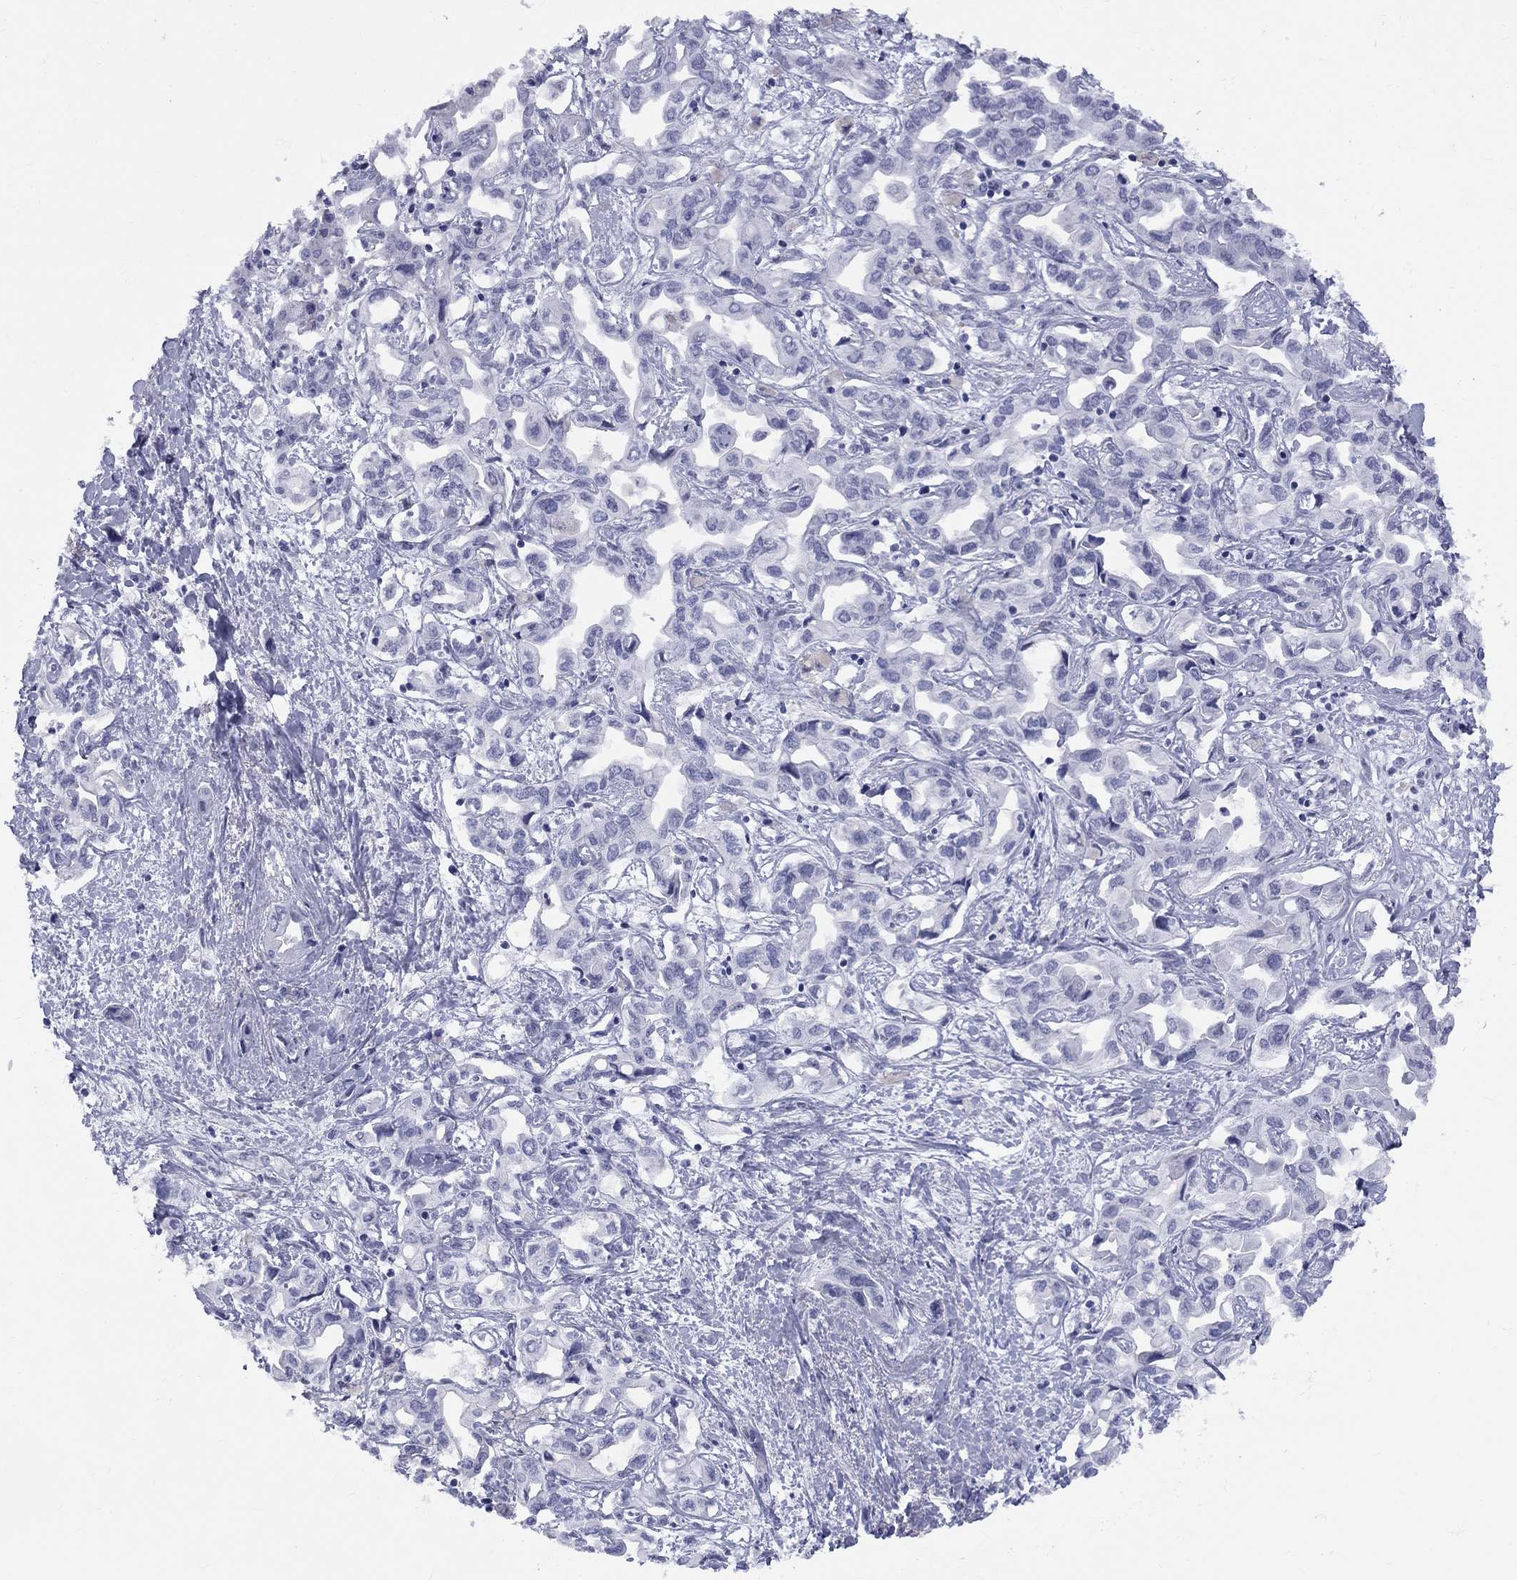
{"staining": {"intensity": "negative", "quantity": "none", "location": "none"}, "tissue": "liver cancer", "cell_type": "Tumor cells", "image_type": "cancer", "snomed": [{"axis": "morphology", "description": "Cholangiocarcinoma"}, {"axis": "topography", "description": "Liver"}], "caption": "Histopathology image shows no protein positivity in tumor cells of liver cholangiocarcinoma tissue.", "gene": "DMTN", "patient": {"sex": "female", "age": 64}}